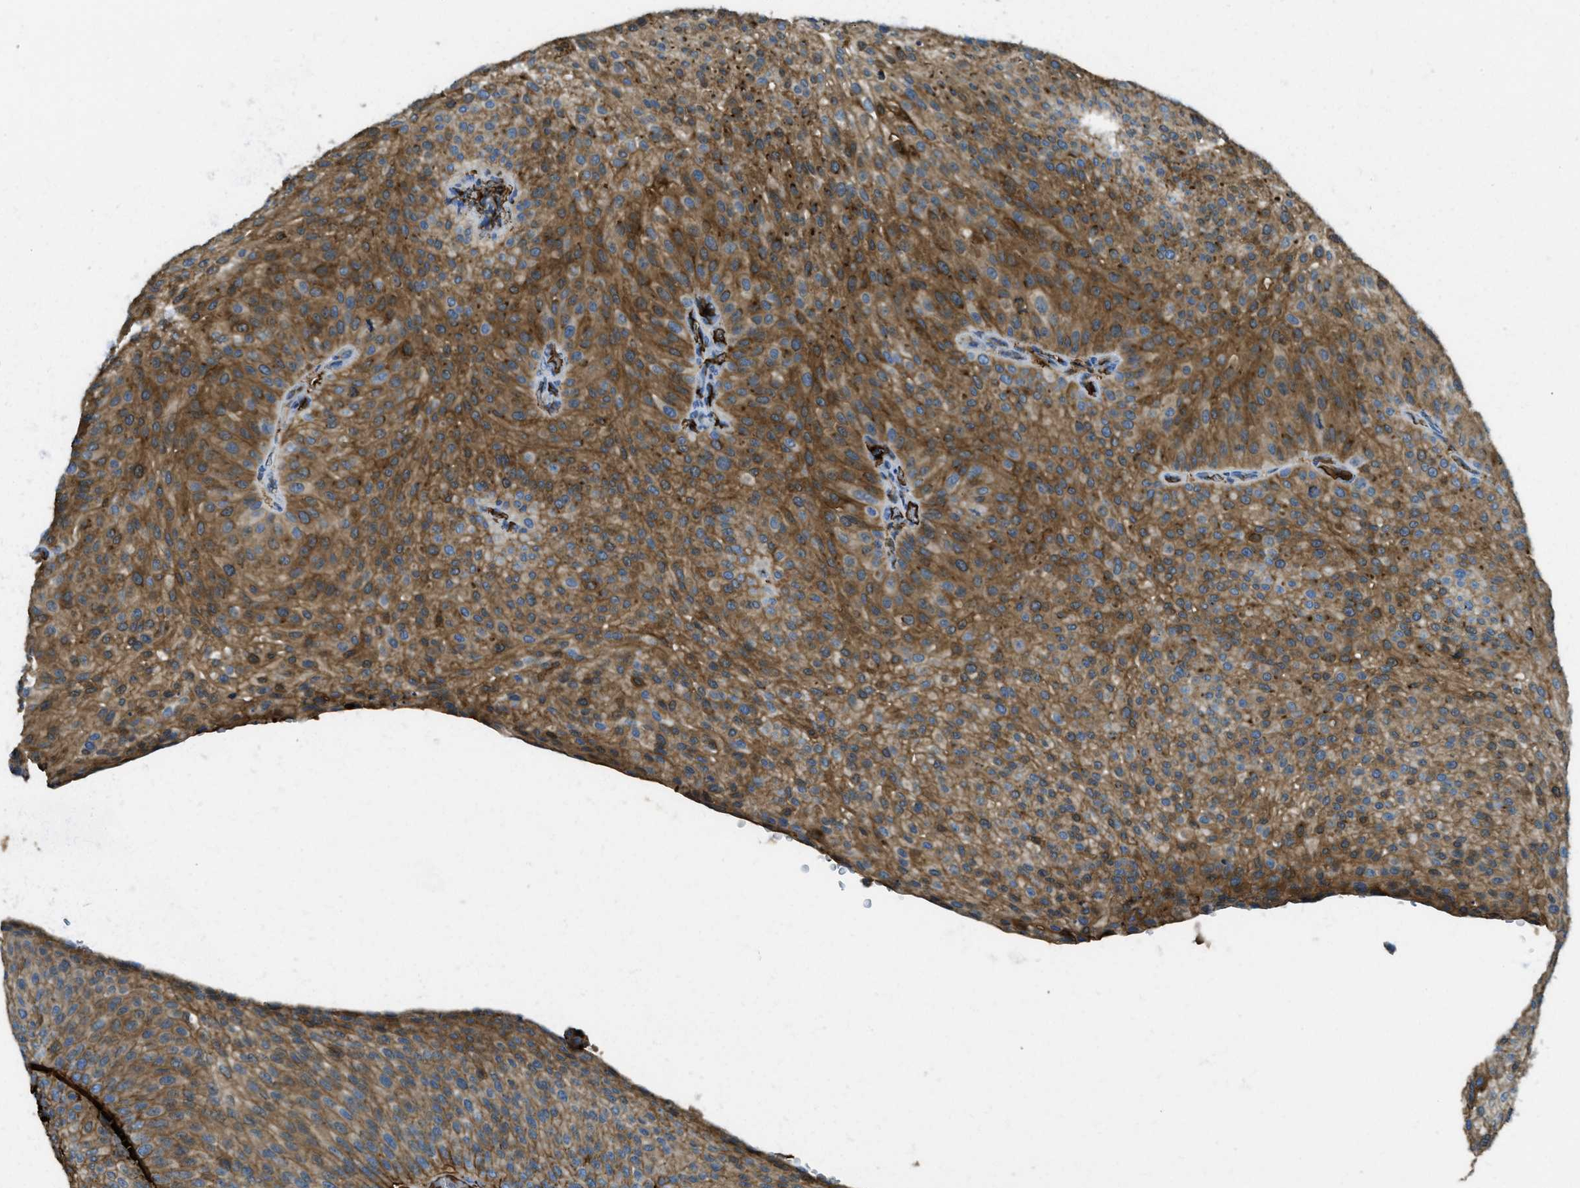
{"staining": {"intensity": "moderate", "quantity": ">75%", "location": "cytoplasmic/membranous"}, "tissue": "urothelial cancer", "cell_type": "Tumor cells", "image_type": "cancer", "snomed": [{"axis": "morphology", "description": "Urothelial carcinoma, Low grade"}, {"axis": "topography", "description": "Smooth muscle"}, {"axis": "topography", "description": "Urinary bladder"}], "caption": "Protein expression by IHC displays moderate cytoplasmic/membranous positivity in about >75% of tumor cells in urothelial carcinoma (low-grade). (Stains: DAB in brown, nuclei in blue, Microscopy: brightfield microscopy at high magnification).", "gene": "TRIM59", "patient": {"sex": "male", "age": 60}}